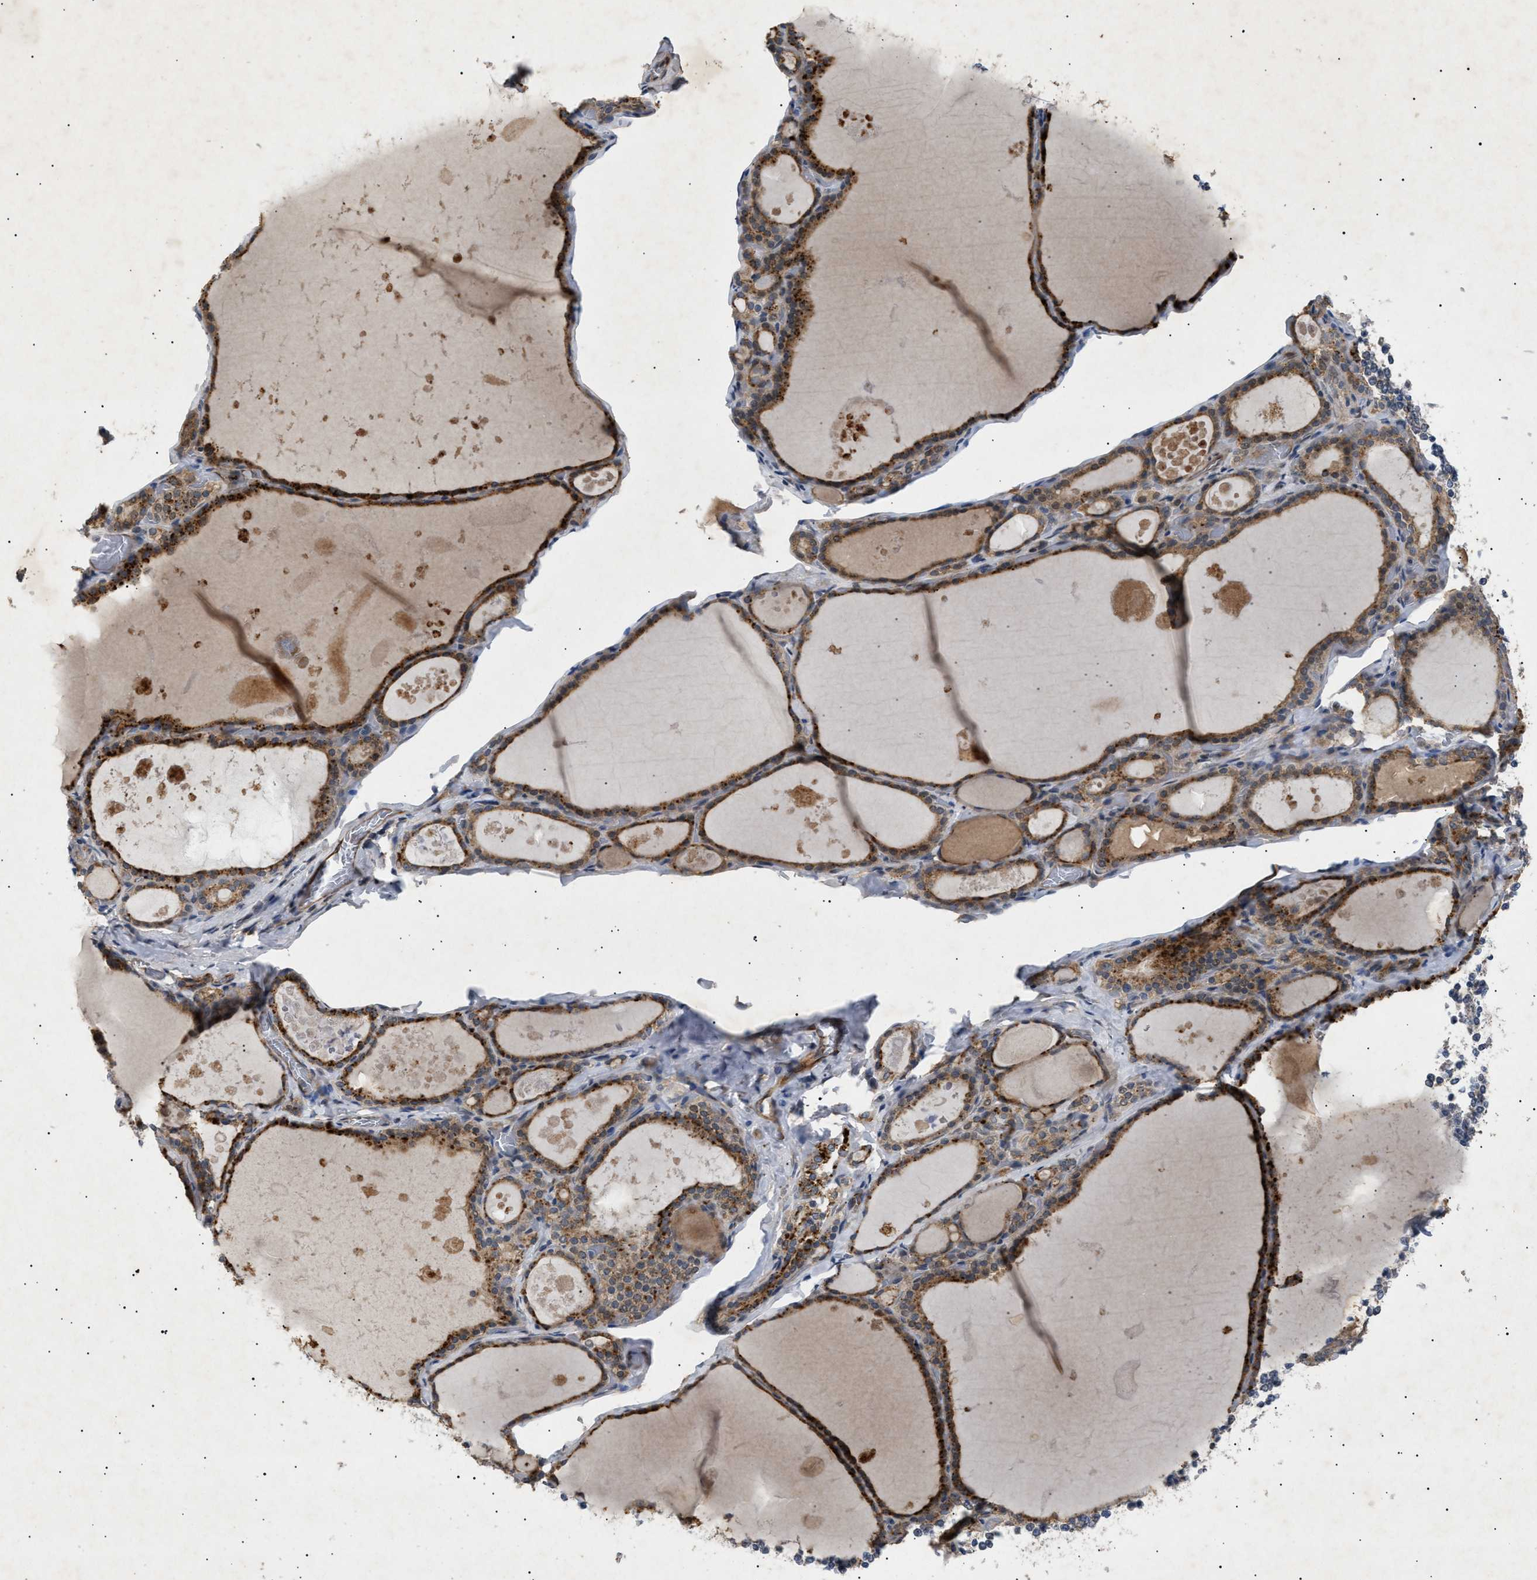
{"staining": {"intensity": "strong", "quantity": "25%-75%", "location": "cytoplasmic/membranous"}, "tissue": "thyroid gland", "cell_type": "Glandular cells", "image_type": "normal", "snomed": [{"axis": "morphology", "description": "Normal tissue, NOS"}, {"axis": "topography", "description": "Thyroid gland"}], "caption": "Glandular cells display high levels of strong cytoplasmic/membranous staining in approximately 25%-75% of cells in normal thyroid gland.", "gene": "SIRT5", "patient": {"sex": "male", "age": 56}}